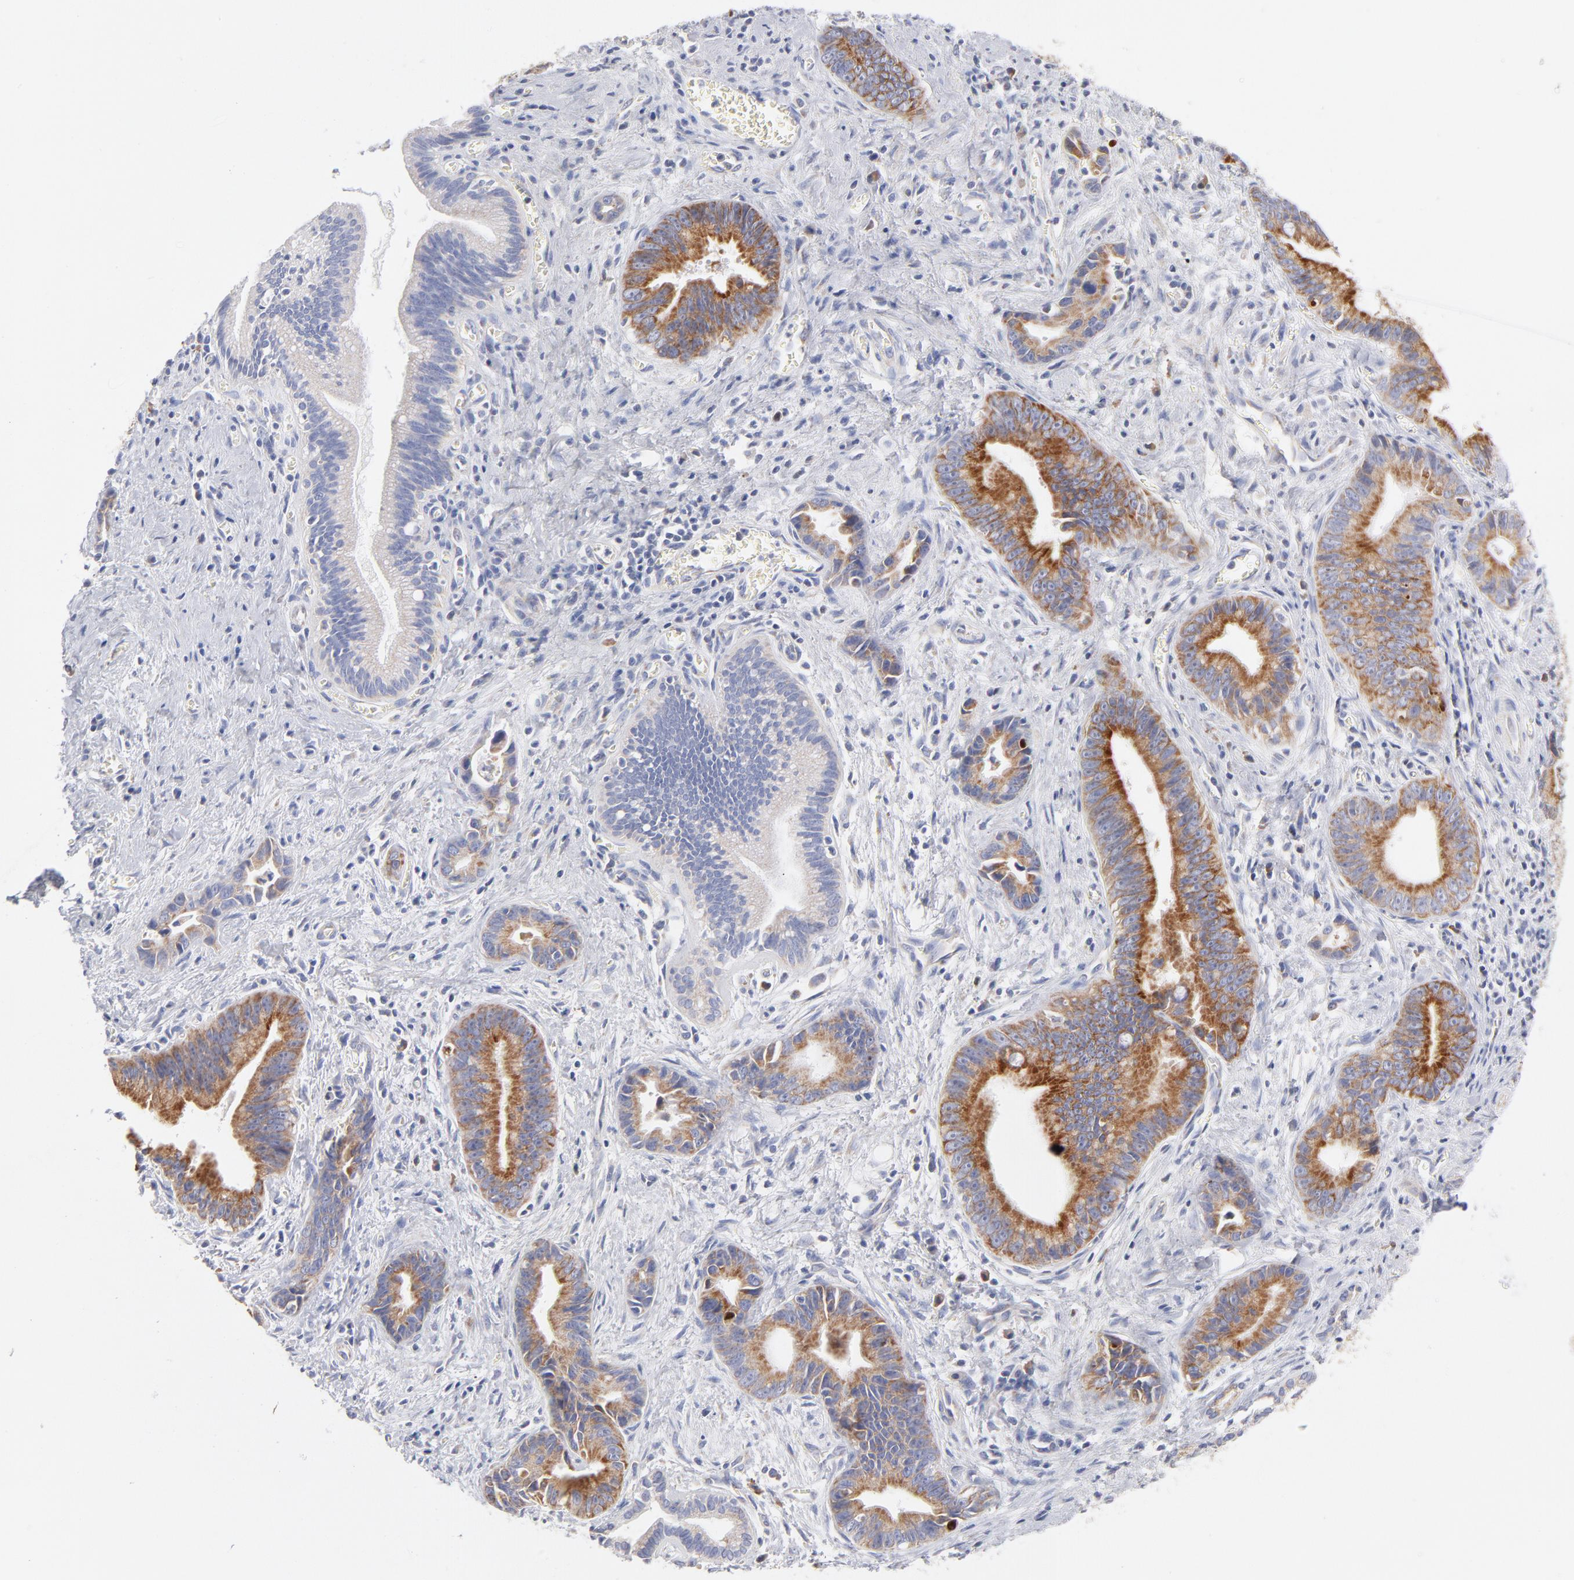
{"staining": {"intensity": "moderate", "quantity": "25%-75%", "location": "cytoplasmic/membranous"}, "tissue": "liver cancer", "cell_type": "Tumor cells", "image_type": "cancer", "snomed": [{"axis": "morphology", "description": "Cholangiocarcinoma"}, {"axis": "topography", "description": "Liver"}], "caption": "An IHC micrograph of tumor tissue is shown. Protein staining in brown highlights moderate cytoplasmic/membranous positivity in cholangiocarcinoma (liver) within tumor cells. Nuclei are stained in blue.", "gene": "TIMM8A", "patient": {"sex": "female", "age": 55}}